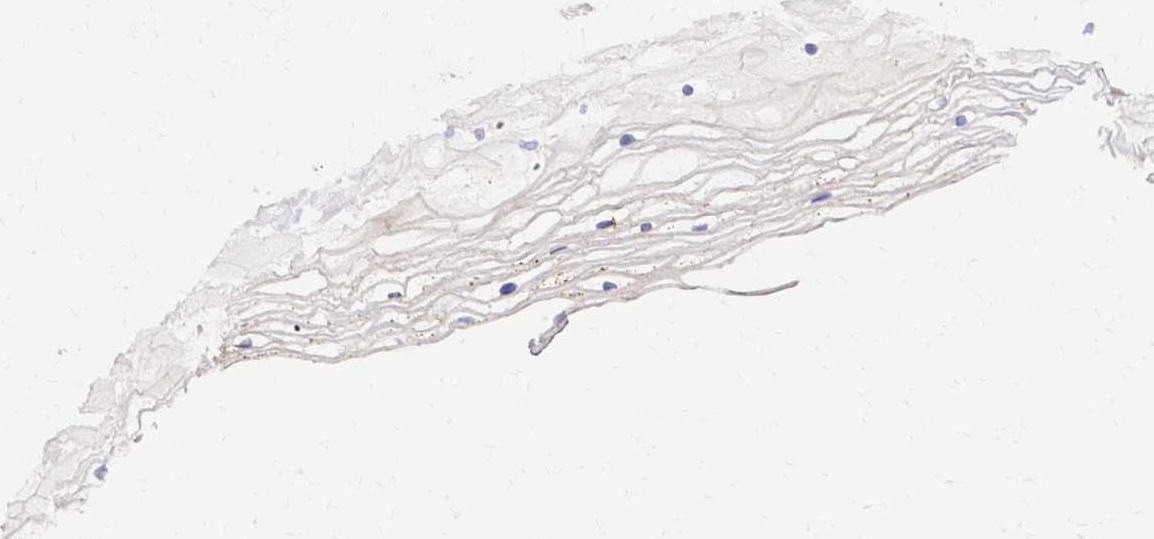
{"staining": {"intensity": "moderate", "quantity": ">75%", "location": "cytoplasmic/membranous"}, "tissue": "cervix", "cell_type": "Glandular cells", "image_type": "normal", "snomed": [{"axis": "morphology", "description": "Normal tissue, NOS"}, {"axis": "topography", "description": "Cervix"}], "caption": "A medium amount of moderate cytoplasmic/membranous expression is appreciated in about >75% of glandular cells in unremarkable cervix.", "gene": "MRPL13", "patient": {"sex": "female", "age": 36}}